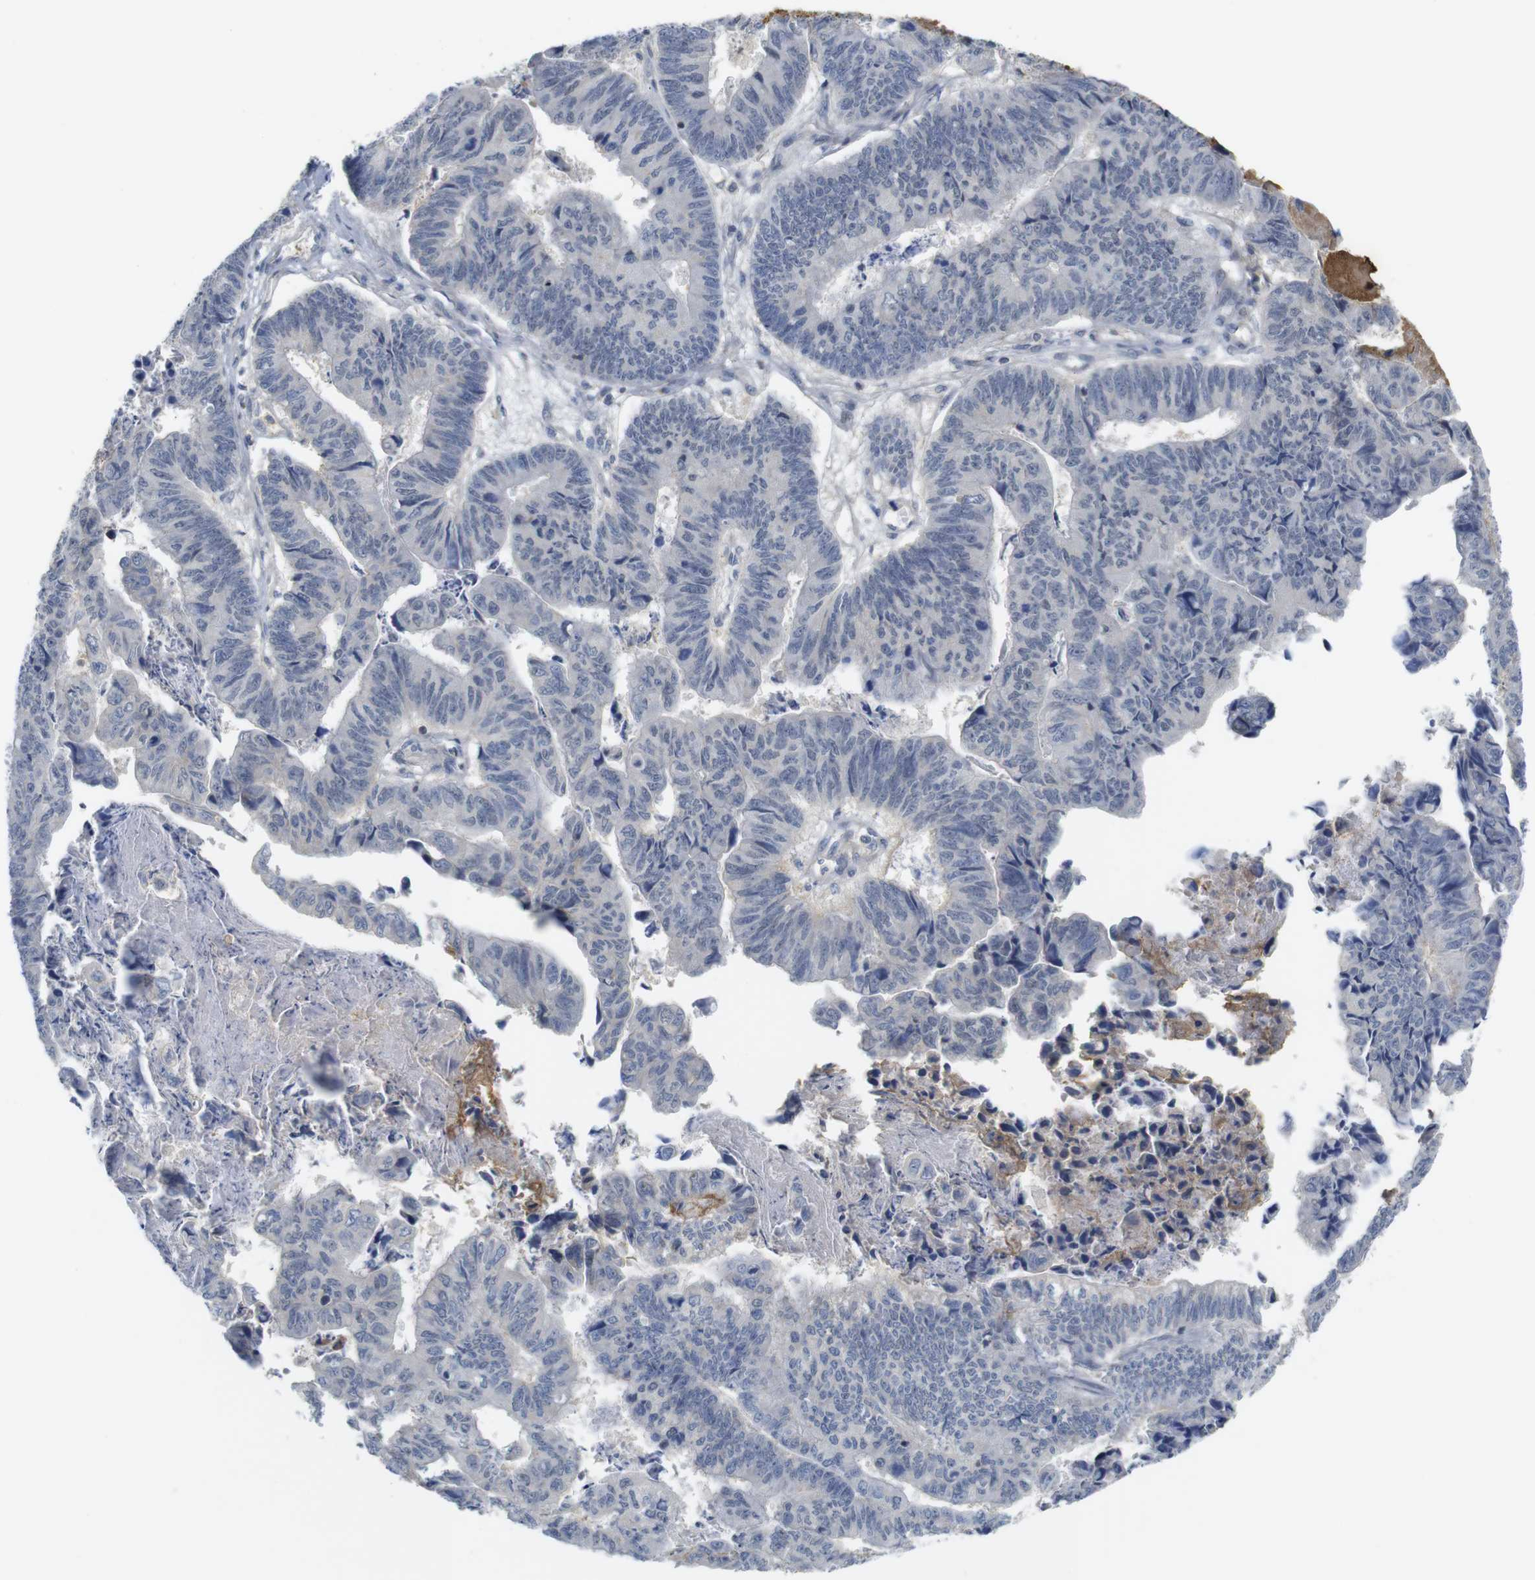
{"staining": {"intensity": "negative", "quantity": "none", "location": "none"}, "tissue": "stomach cancer", "cell_type": "Tumor cells", "image_type": "cancer", "snomed": [{"axis": "morphology", "description": "Adenocarcinoma, NOS"}, {"axis": "topography", "description": "Stomach, lower"}], "caption": "Photomicrograph shows no significant protein staining in tumor cells of adenocarcinoma (stomach).", "gene": "OTOF", "patient": {"sex": "male", "age": 77}}